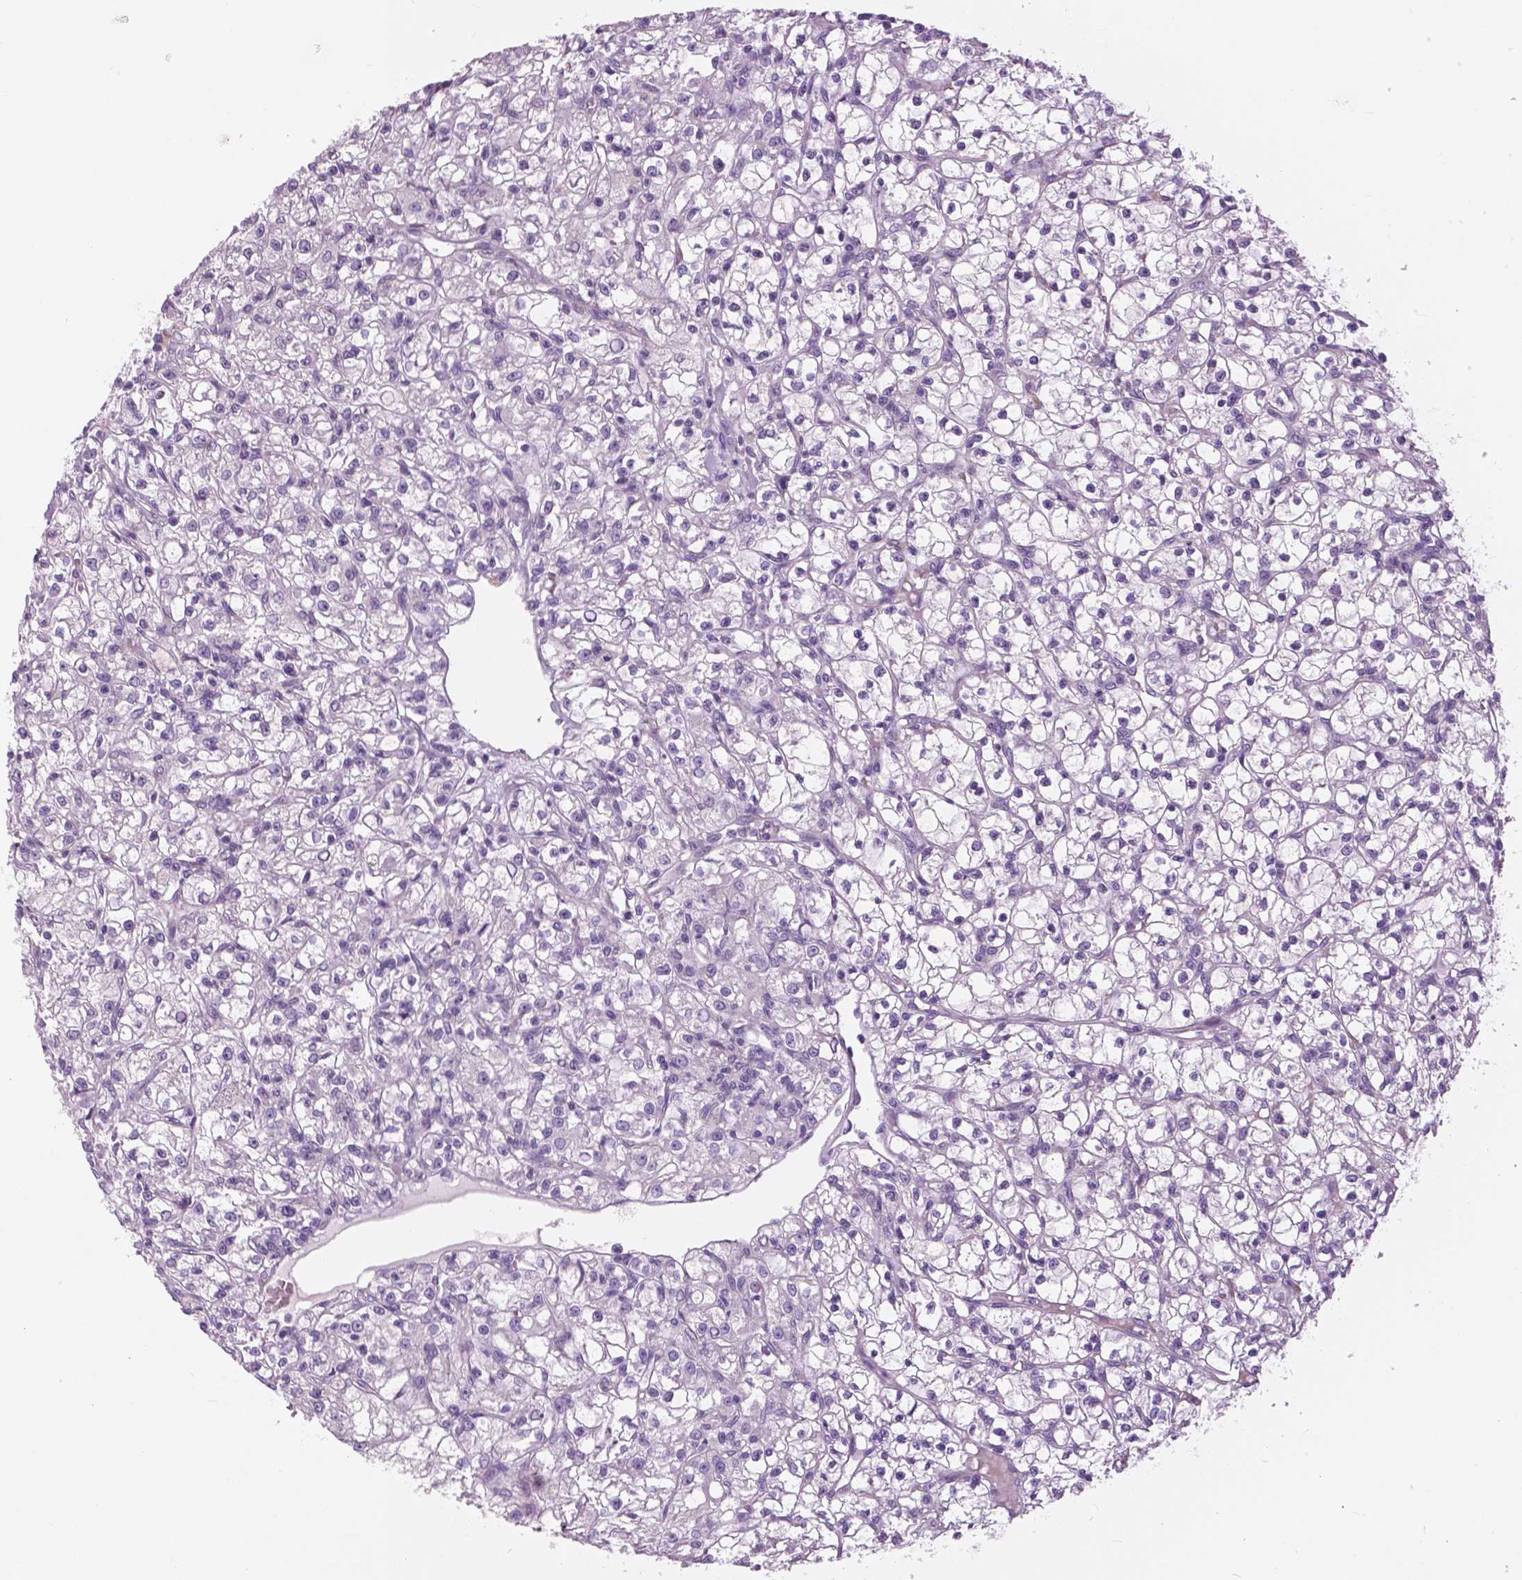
{"staining": {"intensity": "negative", "quantity": "none", "location": "none"}, "tissue": "renal cancer", "cell_type": "Tumor cells", "image_type": "cancer", "snomed": [{"axis": "morphology", "description": "Adenocarcinoma, NOS"}, {"axis": "topography", "description": "Kidney"}], "caption": "Immunohistochemical staining of human renal cancer (adenocarcinoma) exhibits no significant expression in tumor cells.", "gene": "SERPINI1", "patient": {"sex": "female", "age": 59}}